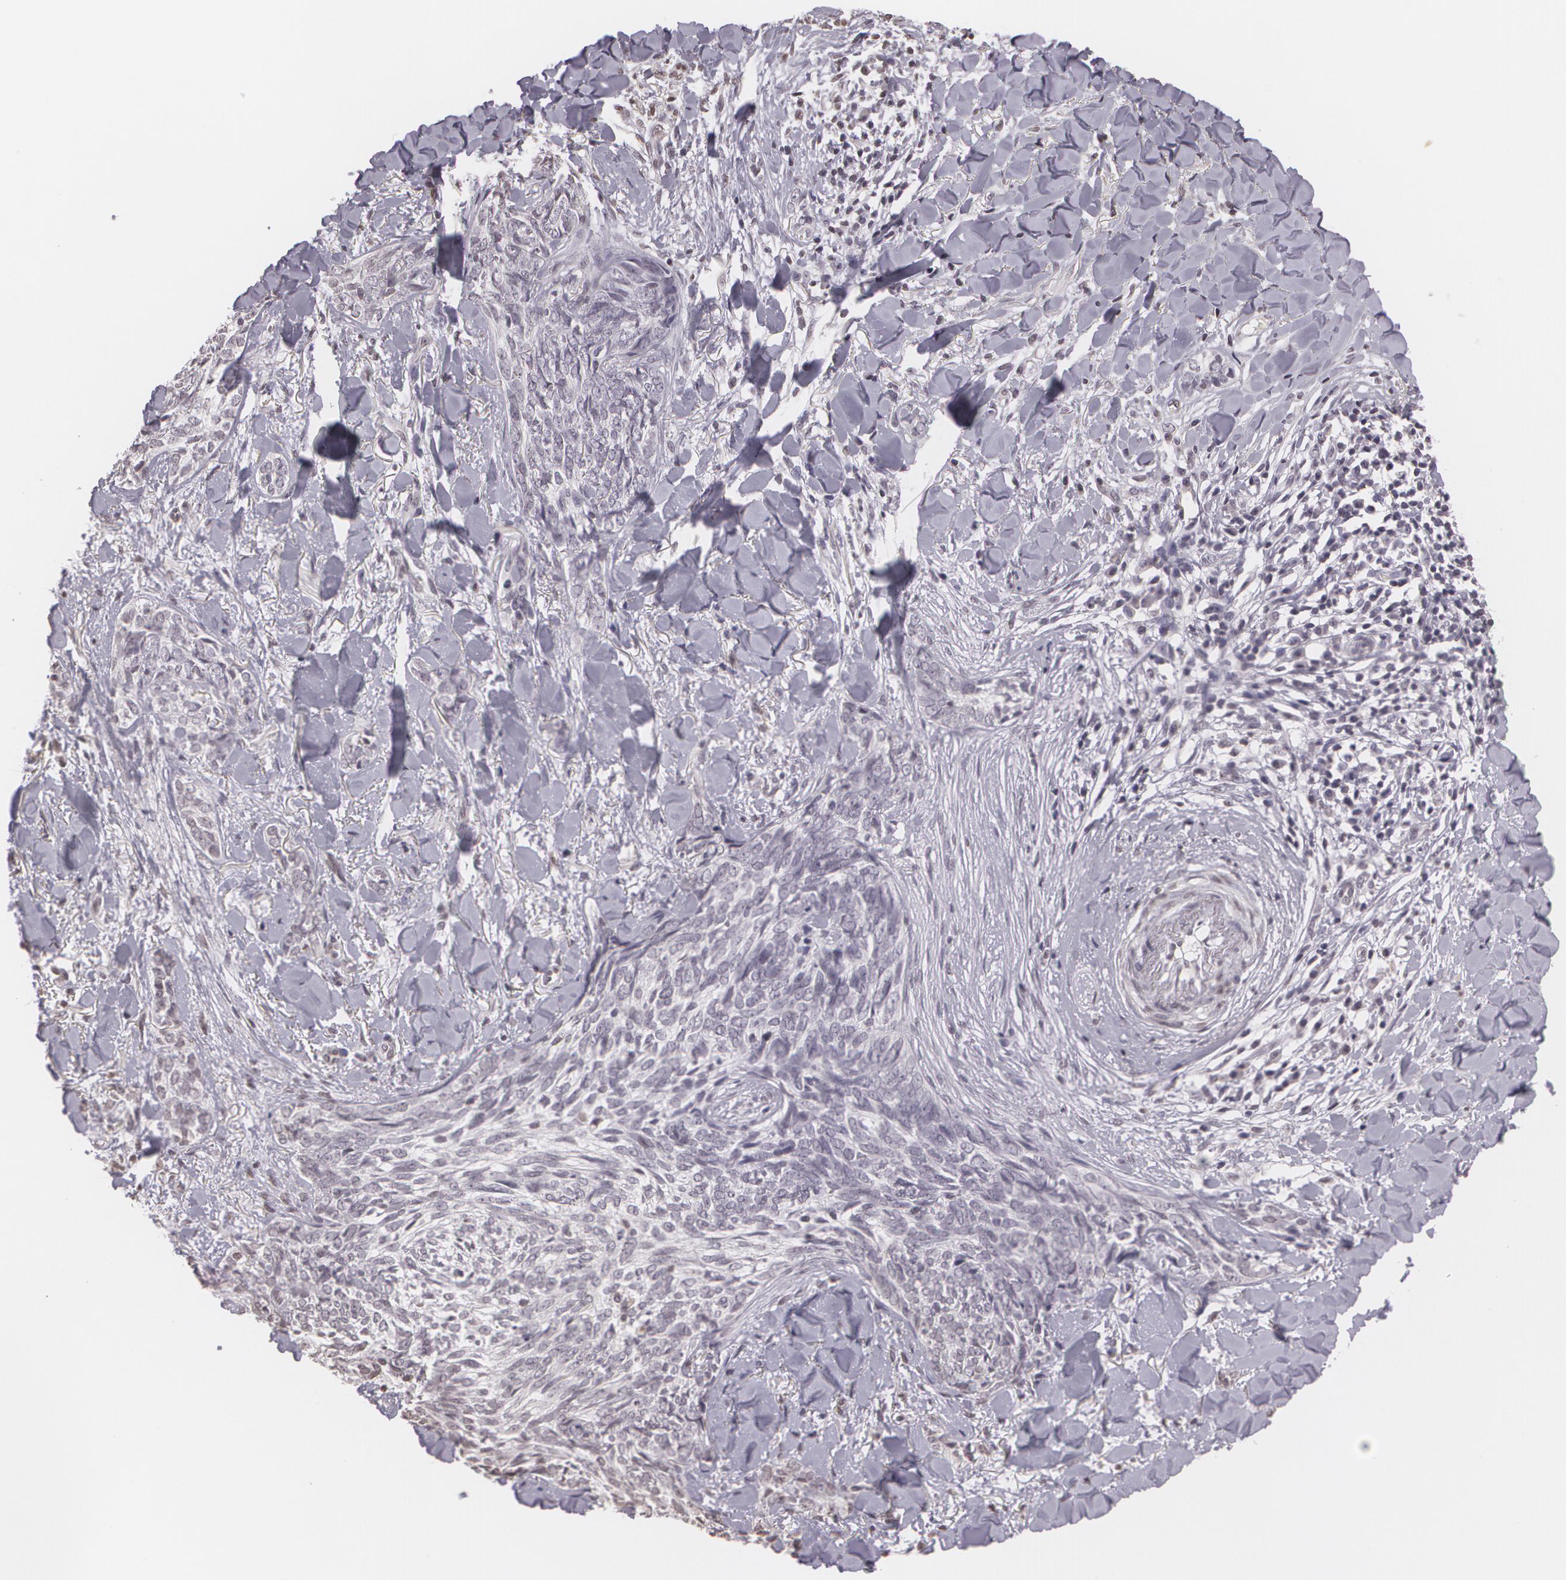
{"staining": {"intensity": "negative", "quantity": "none", "location": "none"}, "tissue": "skin cancer", "cell_type": "Tumor cells", "image_type": "cancer", "snomed": [{"axis": "morphology", "description": "Basal cell carcinoma"}, {"axis": "topography", "description": "Skin"}], "caption": "This is an IHC micrograph of skin cancer (basal cell carcinoma). There is no expression in tumor cells.", "gene": "MUC1", "patient": {"sex": "female", "age": 81}}